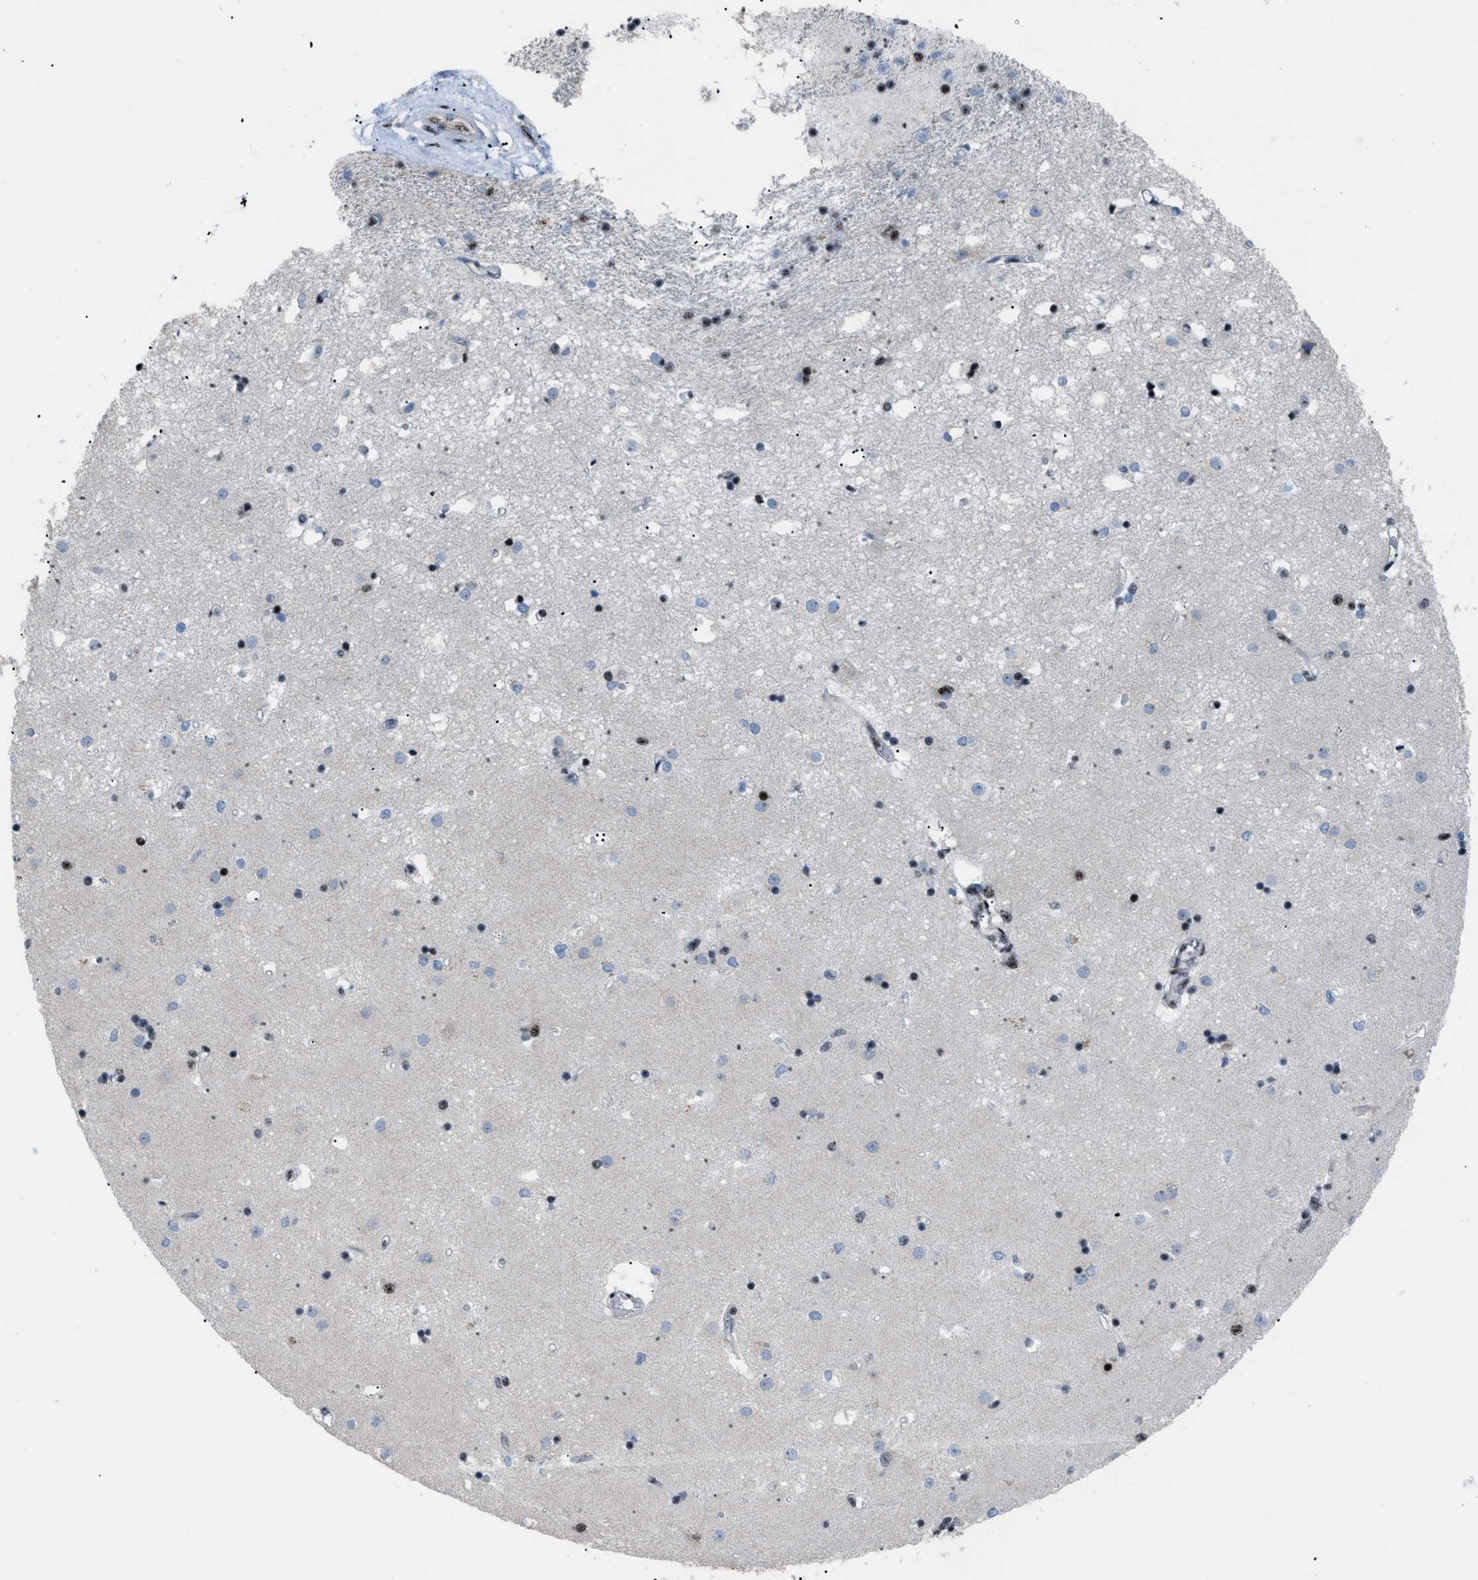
{"staining": {"intensity": "moderate", "quantity": "25%-75%", "location": "nuclear"}, "tissue": "caudate", "cell_type": "Glial cells", "image_type": "normal", "snomed": [{"axis": "morphology", "description": "Normal tissue, NOS"}, {"axis": "topography", "description": "Lateral ventricle wall"}], "caption": "Immunohistochemistry photomicrograph of benign caudate: human caudate stained using IHC exhibits medium levels of moderate protein expression localized specifically in the nuclear of glial cells, appearing as a nuclear brown color.", "gene": "CDR2", "patient": {"sex": "male", "age": 45}}